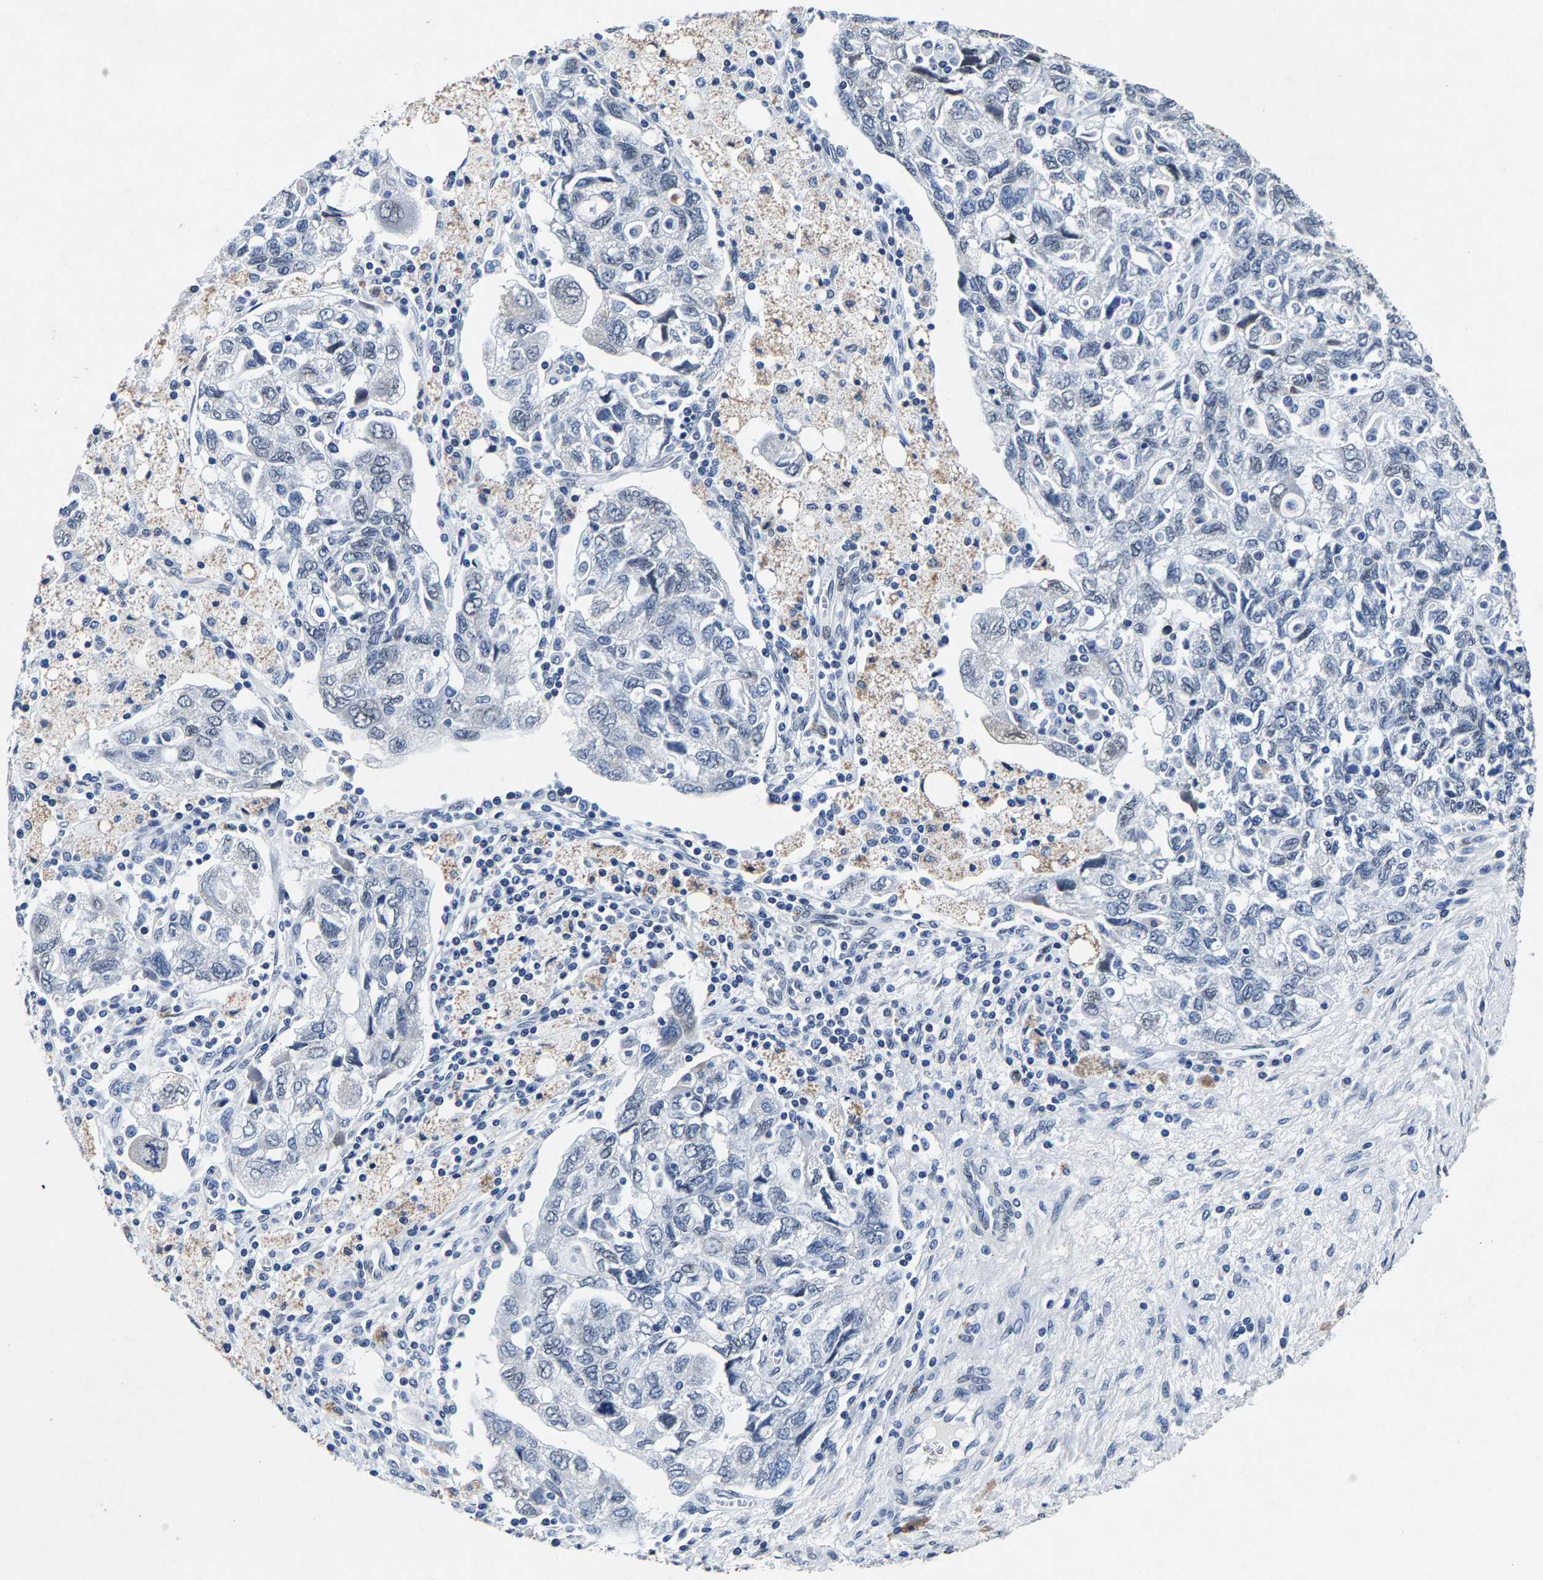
{"staining": {"intensity": "negative", "quantity": "none", "location": "none"}, "tissue": "ovarian cancer", "cell_type": "Tumor cells", "image_type": "cancer", "snomed": [{"axis": "morphology", "description": "Carcinoma, NOS"}, {"axis": "morphology", "description": "Cystadenocarcinoma, serous, NOS"}, {"axis": "topography", "description": "Ovary"}], "caption": "There is no significant positivity in tumor cells of ovarian cancer (serous cystadenocarcinoma). The staining was performed using DAB (3,3'-diaminobenzidine) to visualize the protein expression in brown, while the nuclei were stained in blue with hematoxylin (Magnification: 20x).", "gene": "UBN2", "patient": {"sex": "female", "age": 69}}